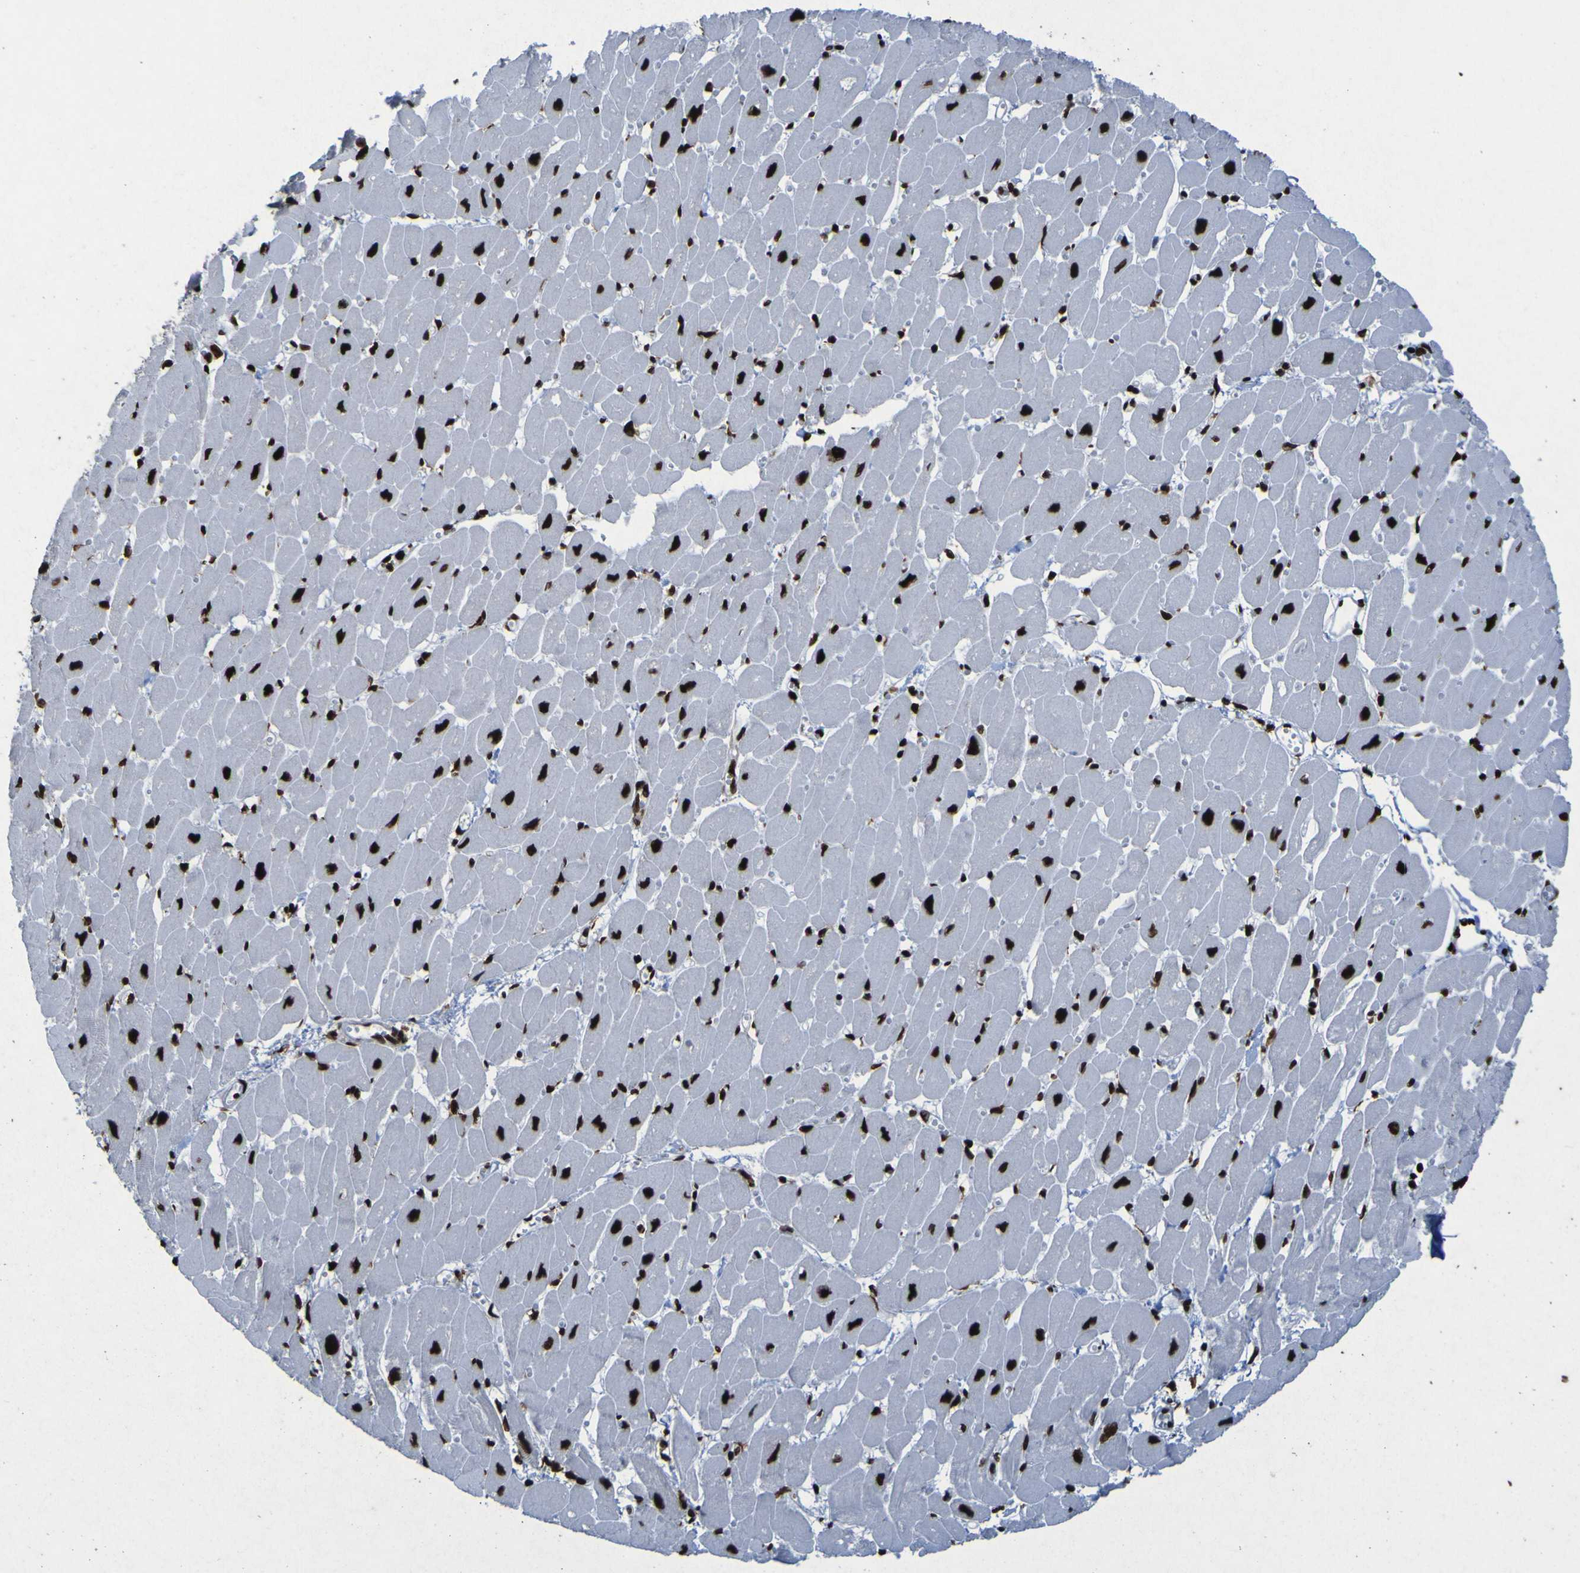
{"staining": {"intensity": "strong", "quantity": ">75%", "location": "nuclear"}, "tissue": "heart muscle", "cell_type": "Cardiomyocytes", "image_type": "normal", "snomed": [{"axis": "morphology", "description": "Normal tissue, NOS"}, {"axis": "topography", "description": "Heart"}], "caption": "Protein analysis of benign heart muscle displays strong nuclear positivity in about >75% of cardiomyocytes. The staining was performed using DAB to visualize the protein expression in brown, while the nuclei were stained in blue with hematoxylin (Magnification: 20x).", "gene": "NPM1", "patient": {"sex": "female", "age": 54}}